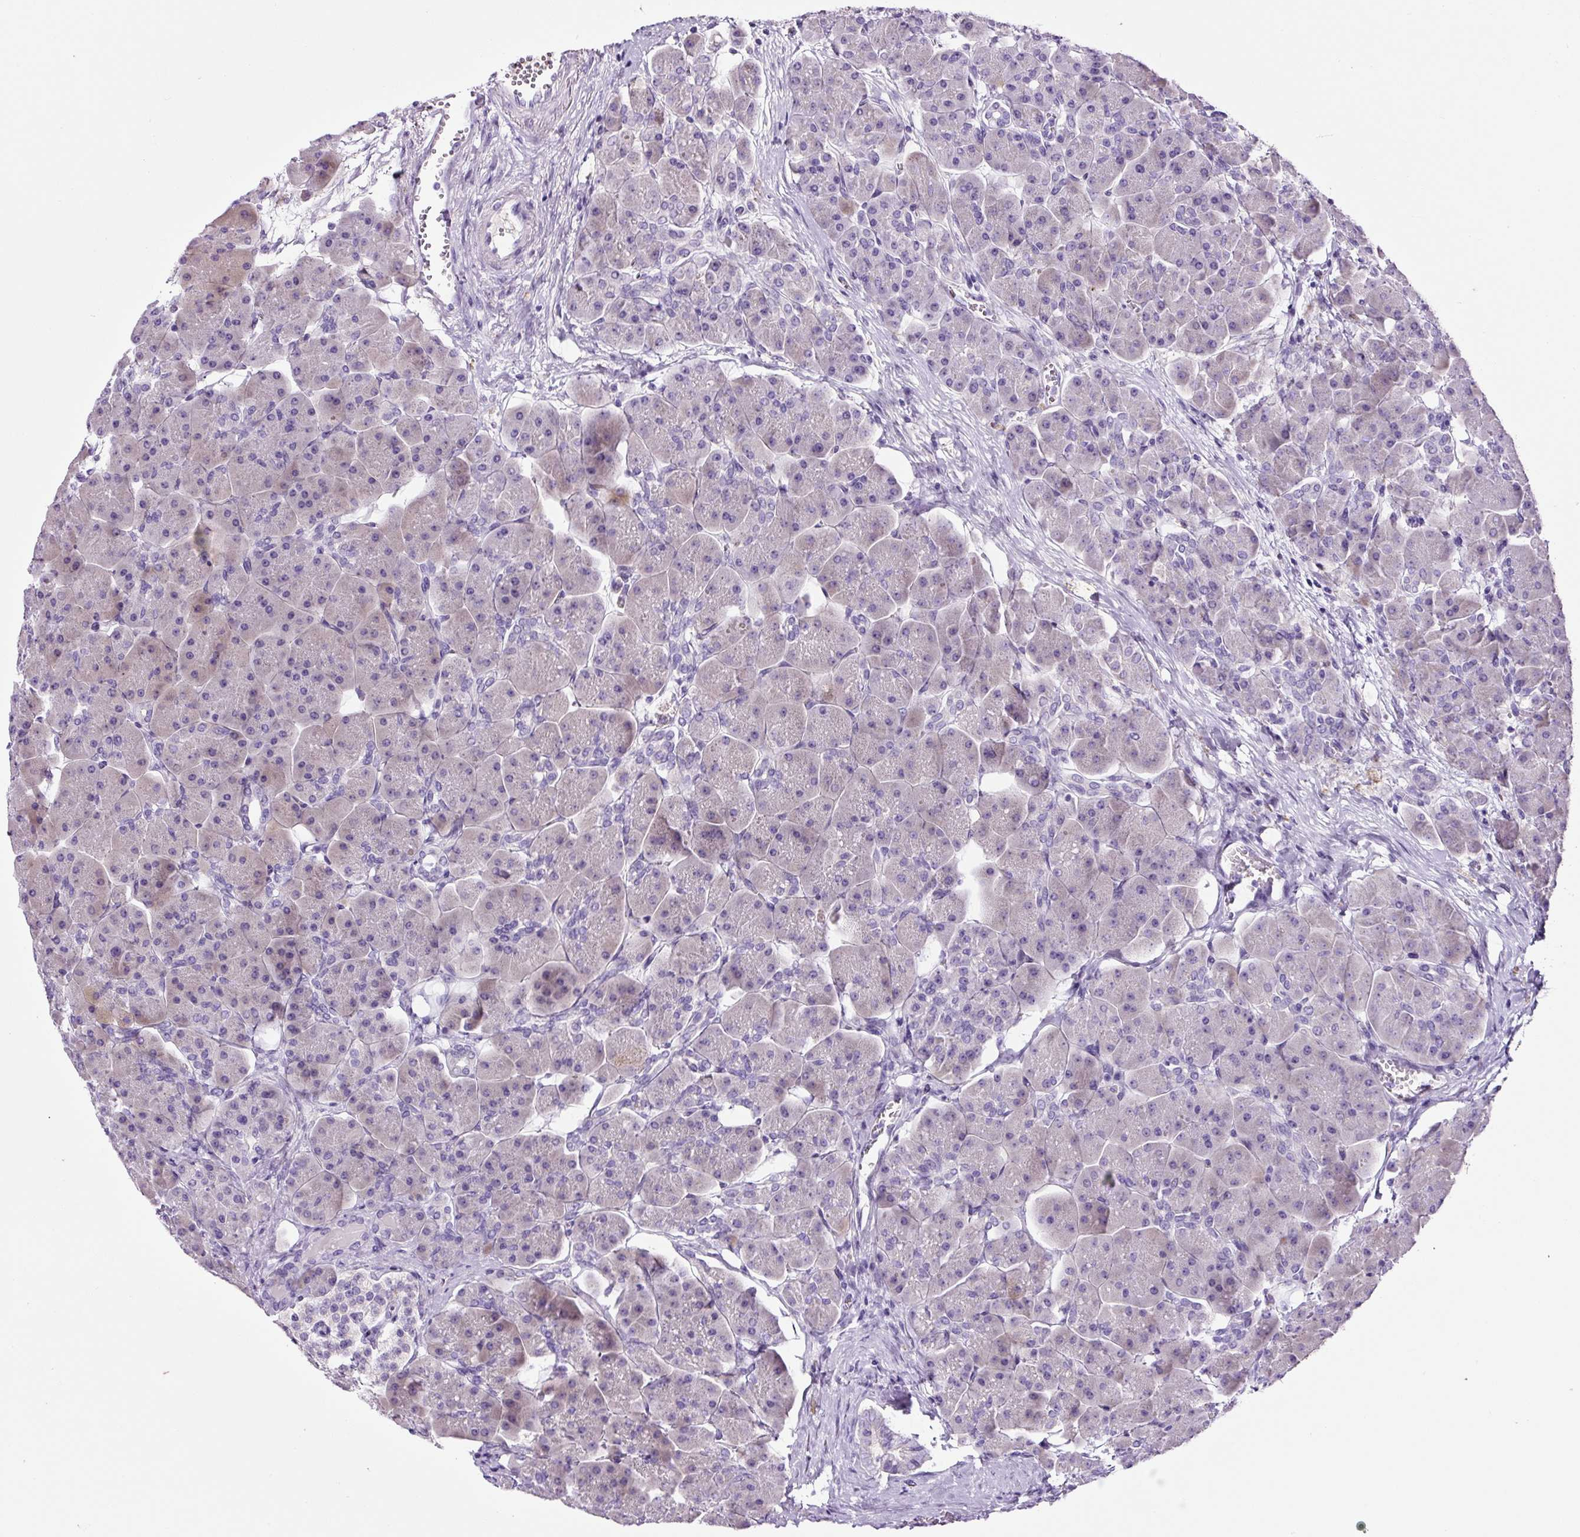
{"staining": {"intensity": "negative", "quantity": "none", "location": "none"}, "tissue": "pancreas", "cell_type": "Exocrine glandular cells", "image_type": "normal", "snomed": [{"axis": "morphology", "description": "Normal tissue, NOS"}, {"axis": "topography", "description": "Pancreas"}], "caption": "DAB immunohistochemical staining of benign pancreas exhibits no significant expression in exocrine glandular cells.", "gene": "SP8", "patient": {"sex": "male", "age": 66}}